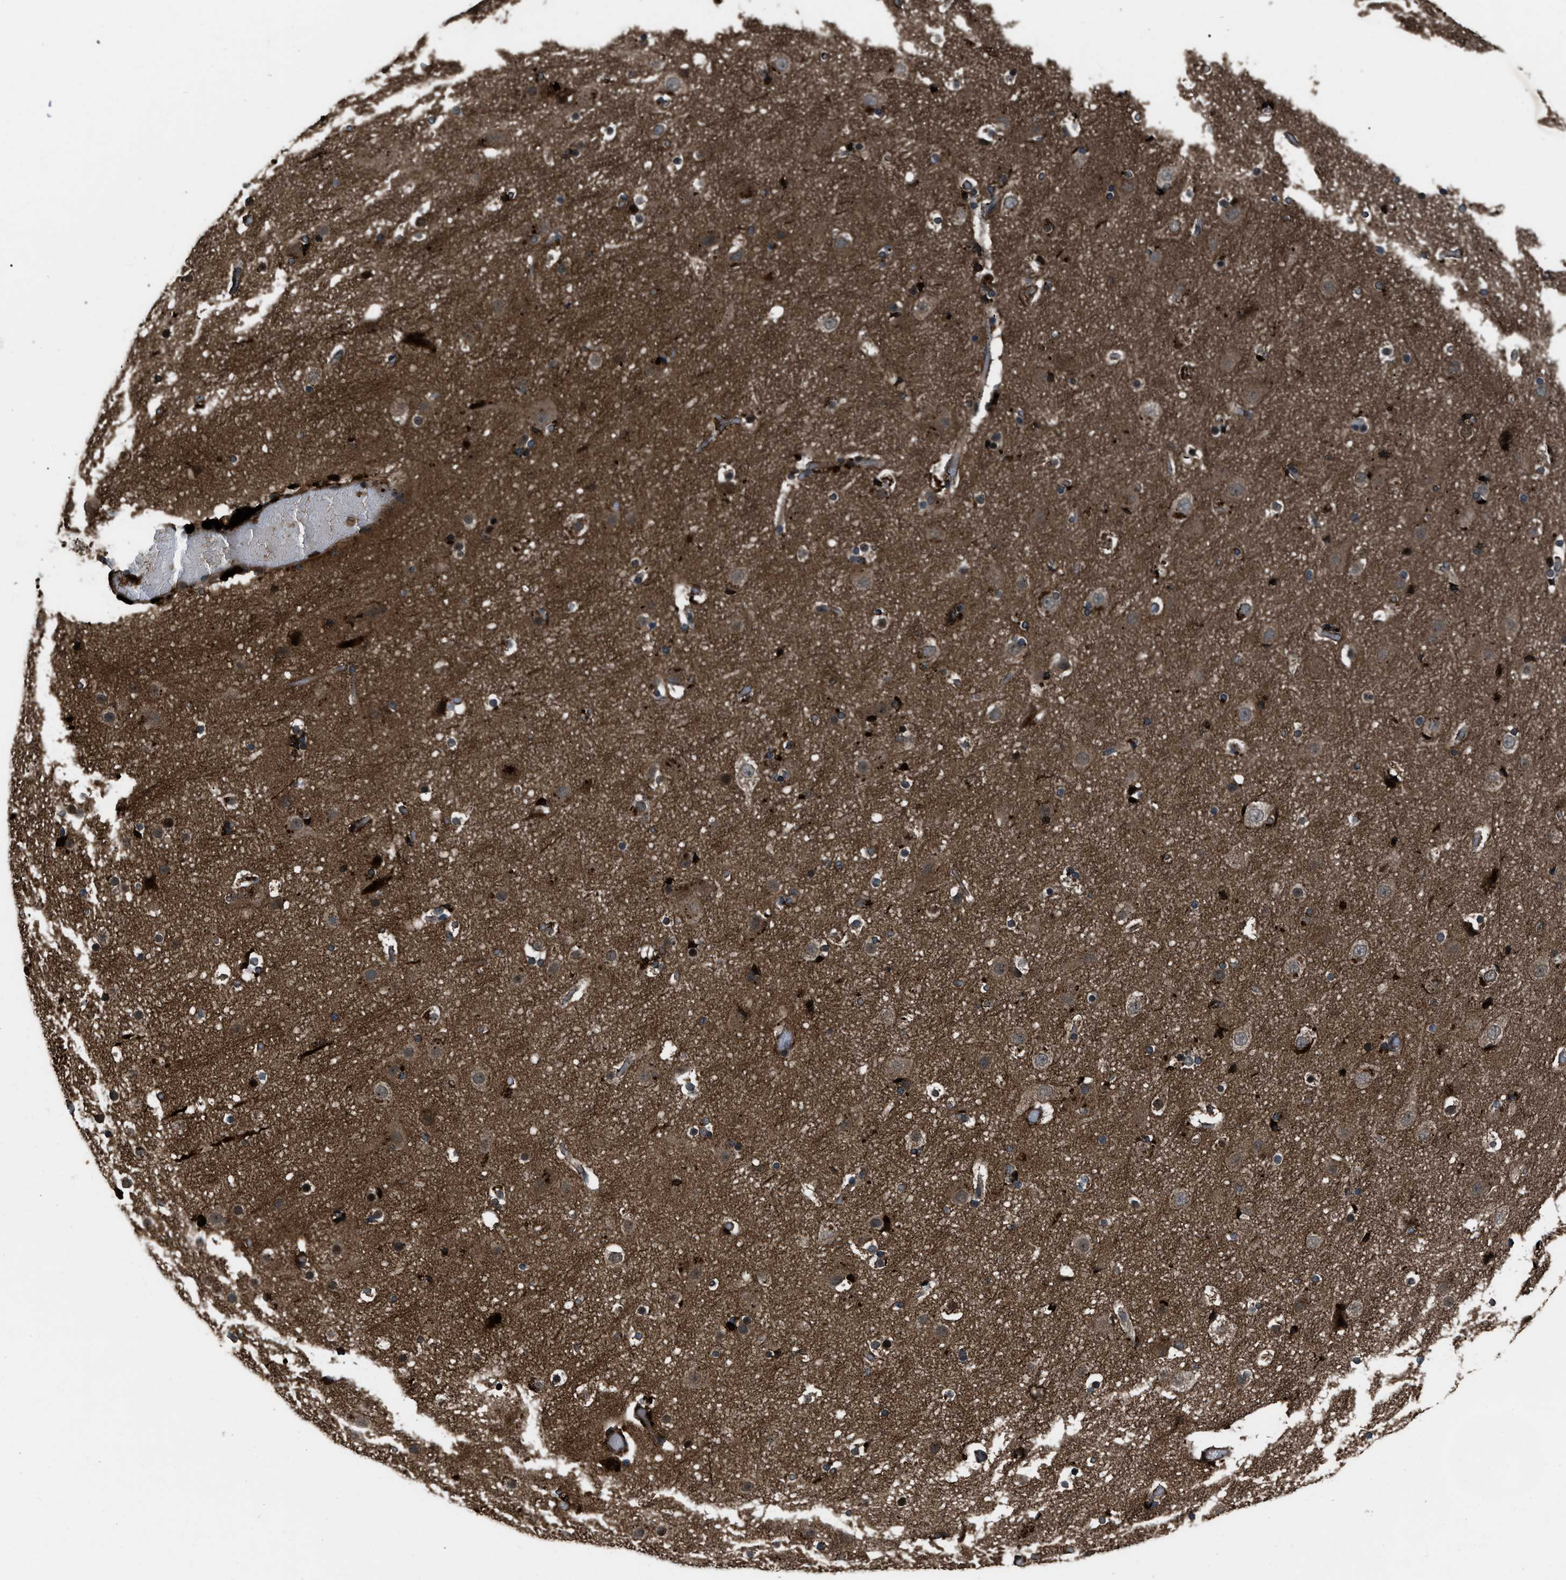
{"staining": {"intensity": "strong", "quantity": ">75%", "location": "cytoplasmic/membranous"}, "tissue": "cerebral cortex", "cell_type": "Endothelial cells", "image_type": "normal", "snomed": [{"axis": "morphology", "description": "Normal tissue, NOS"}, {"axis": "topography", "description": "Cerebral cortex"}], "caption": "An IHC photomicrograph of unremarkable tissue is shown. Protein staining in brown shows strong cytoplasmic/membranous positivity in cerebral cortex within endothelial cells. The protein is stained brown, and the nuclei are stained in blue (DAB IHC with brightfield microscopy, high magnification).", "gene": "IRAK4", "patient": {"sex": "male", "age": 57}}